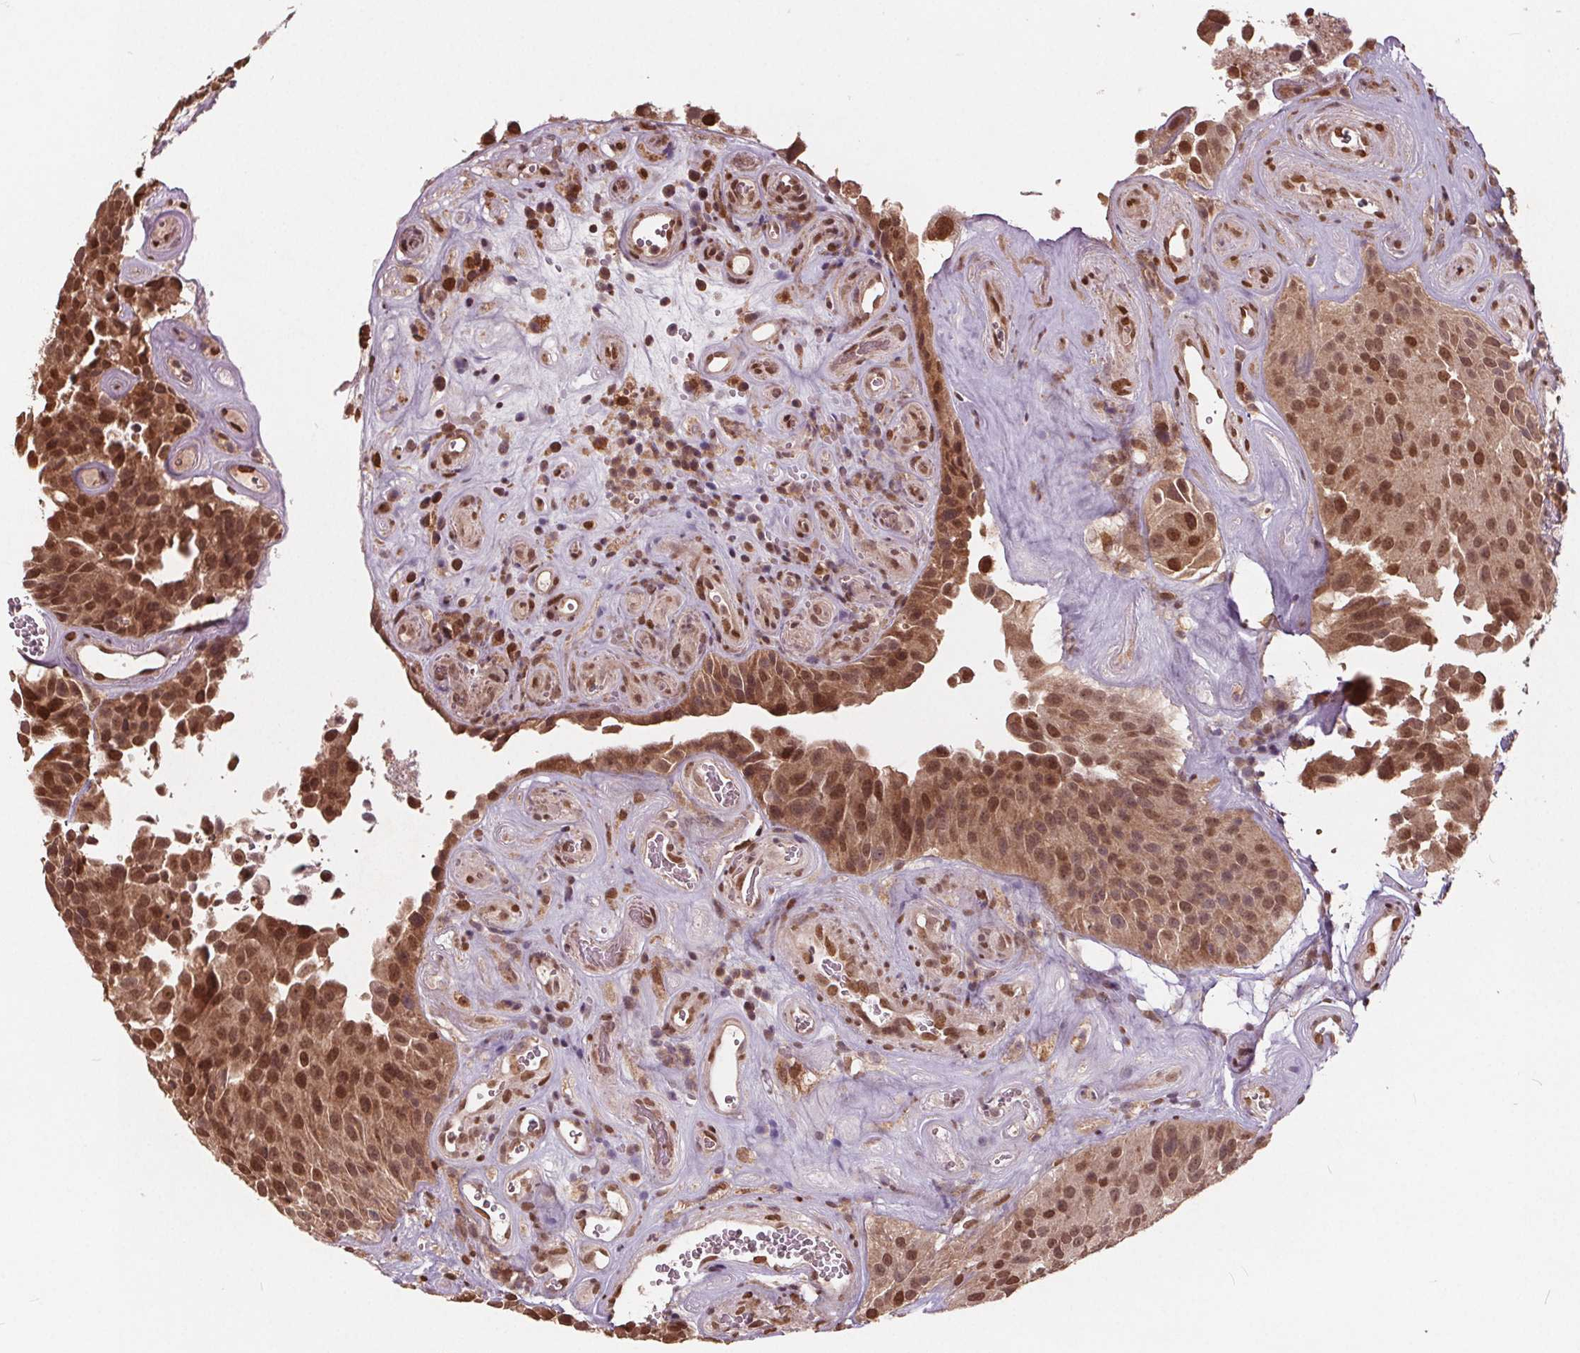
{"staining": {"intensity": "strong", "quantity": ">75%", "location": "cytoplasmic/membranous,nuclear"}, "tissue": "urothelial cancer", "cell_type": "Tumor cells", "image_type": "cancer", "snomed": [{"axis": "morphology", "description": "Urothelial carcinoma, Low grade"}, {"axis": "topography", "description": "Urinary bladder"}], "caption": "Urothelial cancer tissue shows strong cytoplasmic/membranous and nuclear staining in about >75% of tumor cells", "gene": "HIF1AN", "patient": {"sex": "male", "age": 76}}